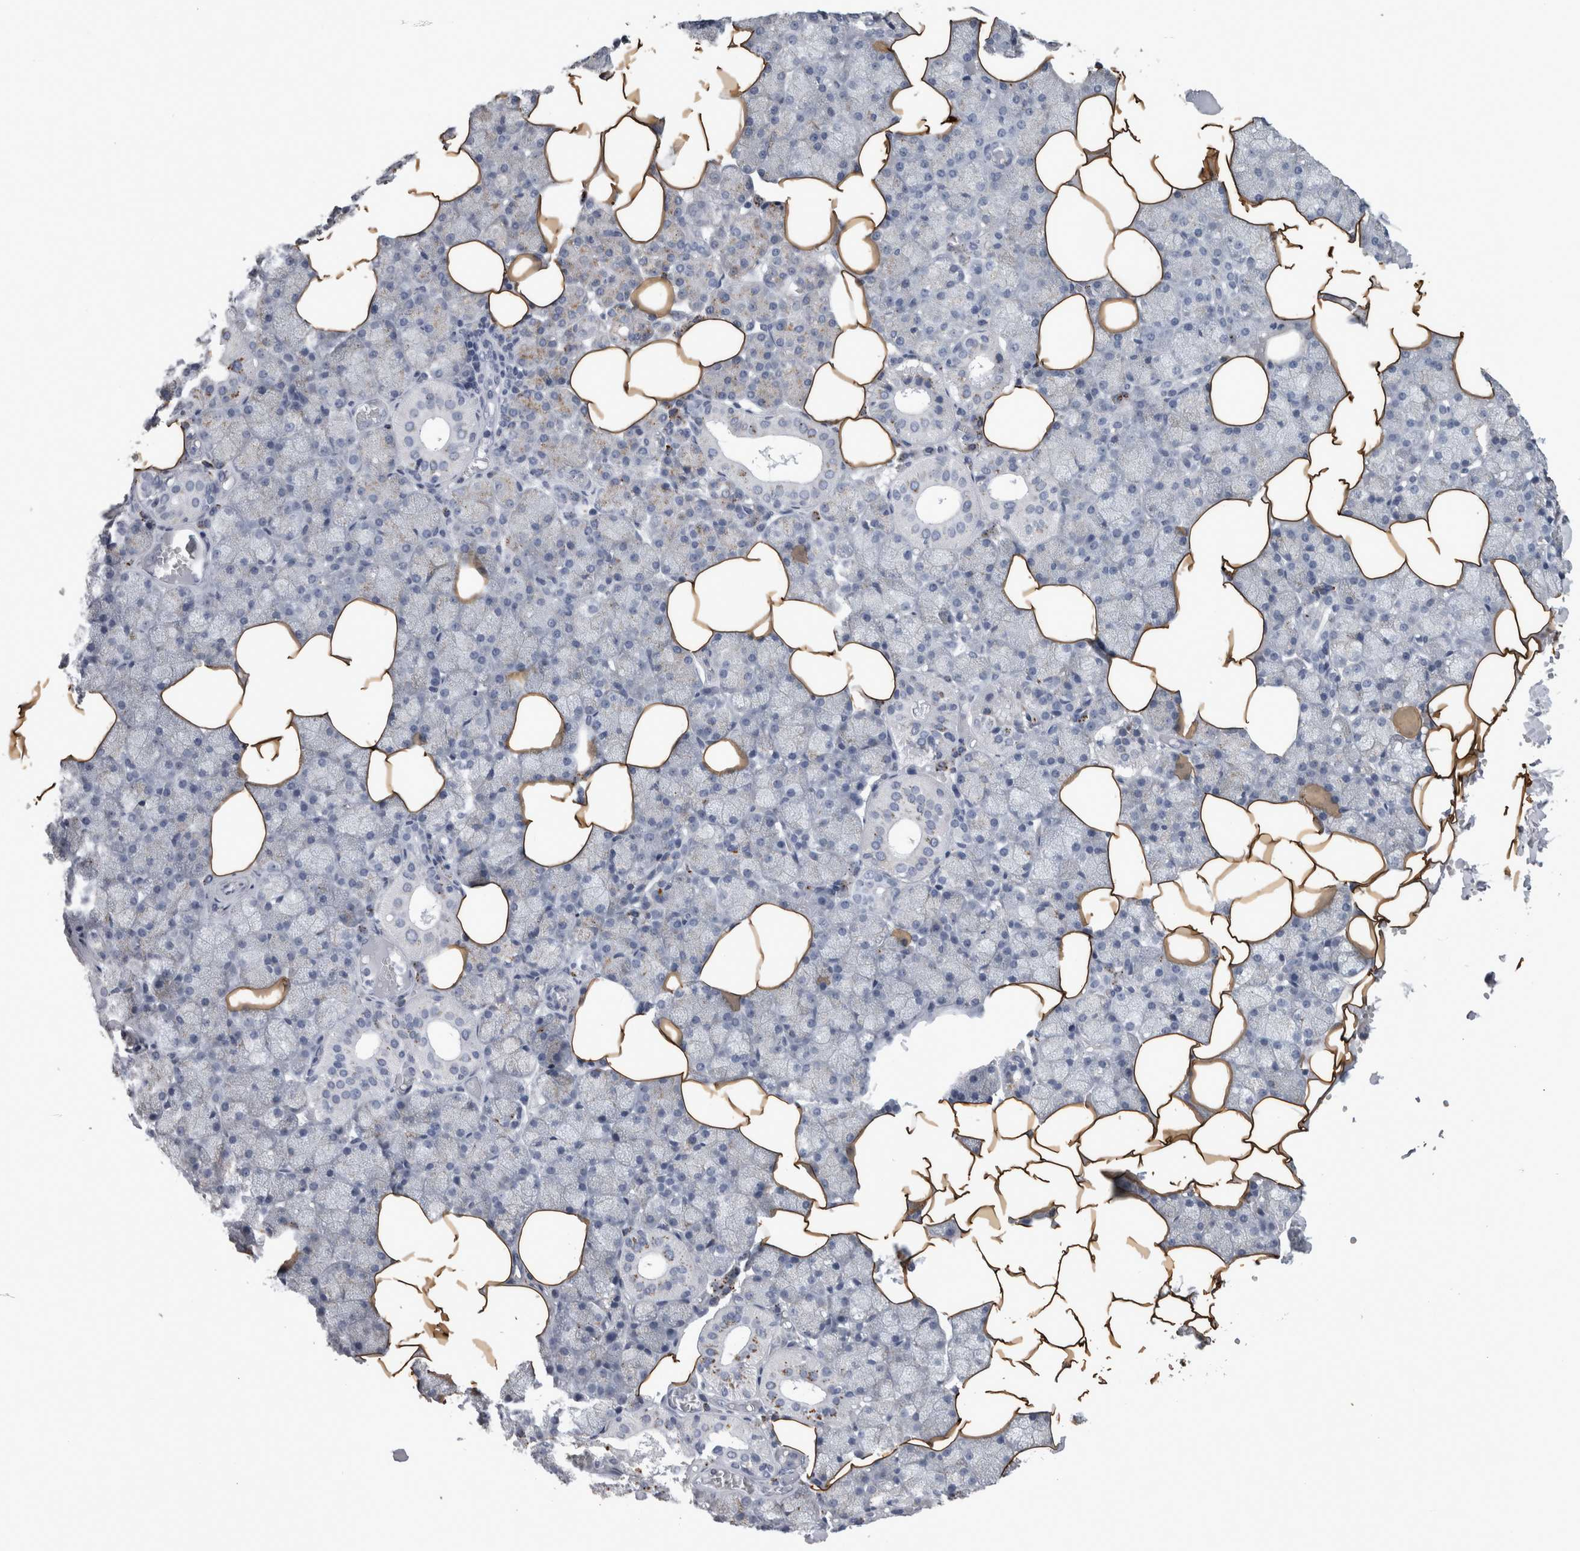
{"staining": {"intensity": "moderate", "quantity": "<25%", "location": "cytoplasmic/membranous"}, "tissue": "salivary gland", "cell_type": "Glandular cells", "image_type": "normal", "snomed": [{"axis": "morphology", "description": "Normal tissue, NOS"}, {"axis": "topography", "description": "Salivary gland"}], "caption": "Benign salivary gland was stained to show a protein in brown. There is low levels of moderate cytoplasmic/membranous positivity in about <25% of glandular cells. (Brightfield microscopy of DAB IHC at high magnification).", "gene": "DPP7", "patient": {"sex": "male", "age": 62}}